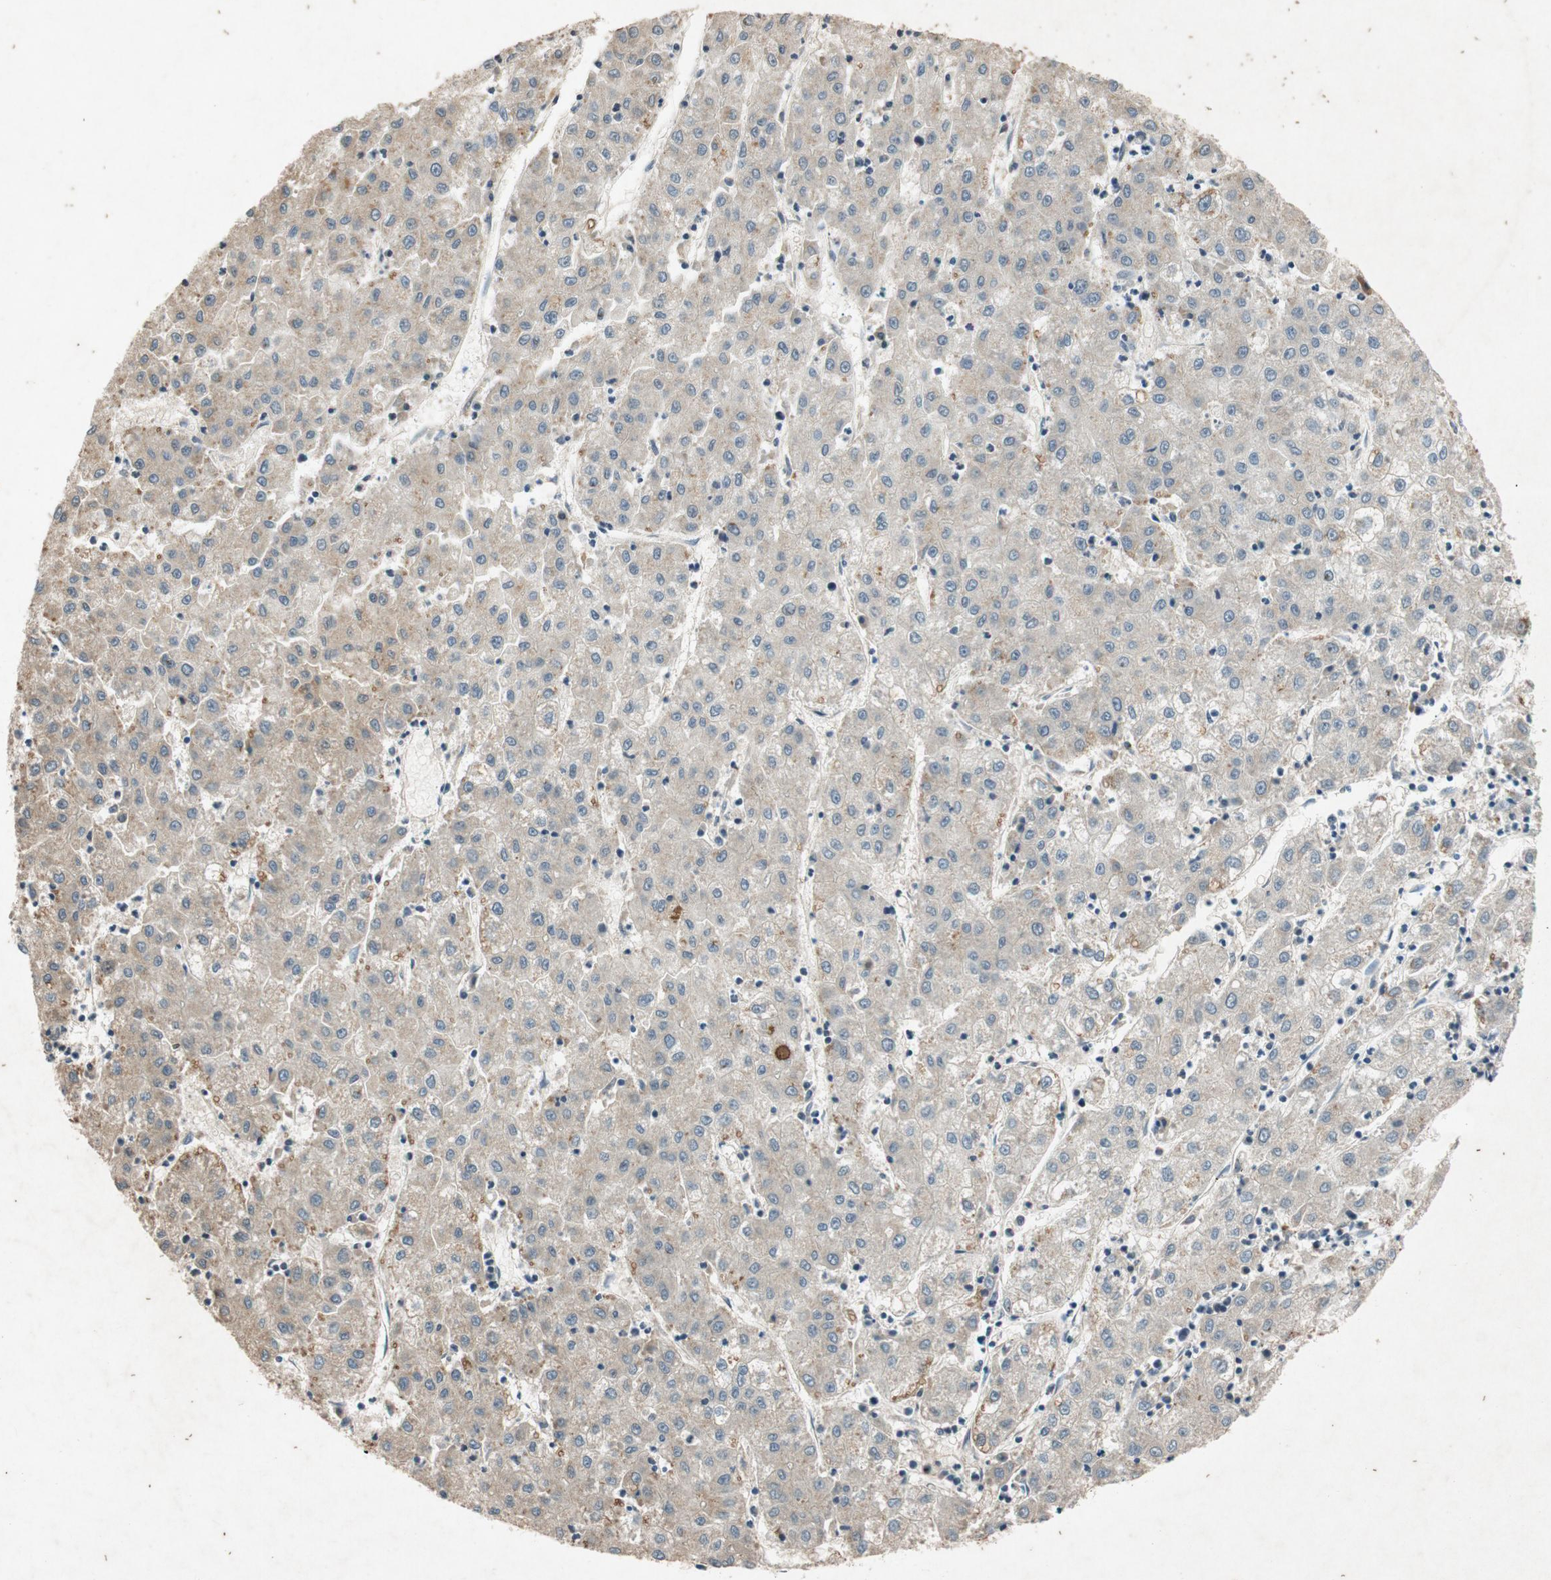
{"staining": {"intensity": "weak", "quantity": ">75%", "location": "cytoplasmic/membranous"}, "tissue": "liver cancer", "cell_type": "Tumor cells", "image_type": "cancer", "snomed": [{"axis": "morphology", "description": "Carcinoma, Hepatocellular, NOS"}, {"axis": "topography", "description": "Liver"}], "caption": "An image showing weak cytoplasmic/membranous expression in approximately >75% of tumor cells in liver cancer (hepatocellular carcinoma), as visualized by brown immunohistochemical staining.", "gene": "ATP2C1", "patient": {"sex": "male", "age": 72}}